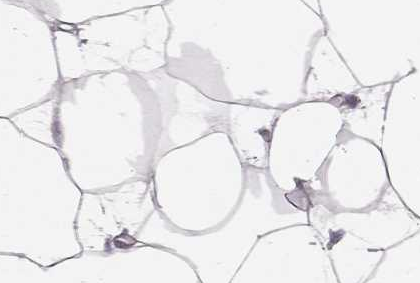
{"staining": {"intensity": "negative", "quantity": "none", "location": "none"}, "tissue": "breast", "cell_type": "Adipocytes", "image_type": "normal", "snomed": [{"axis": "morphology", "description": "Normal tissue, NOS"}, {"axis": "topography", "description": "Breast"}], "caption": "Adipocytes show no significant staining in unremarkable breast. (DAB (3,3'-diaminobenzidine) IHC, high magnification).", "gene": "ZP4", "patient": {"sex": "female", "age": 45}}